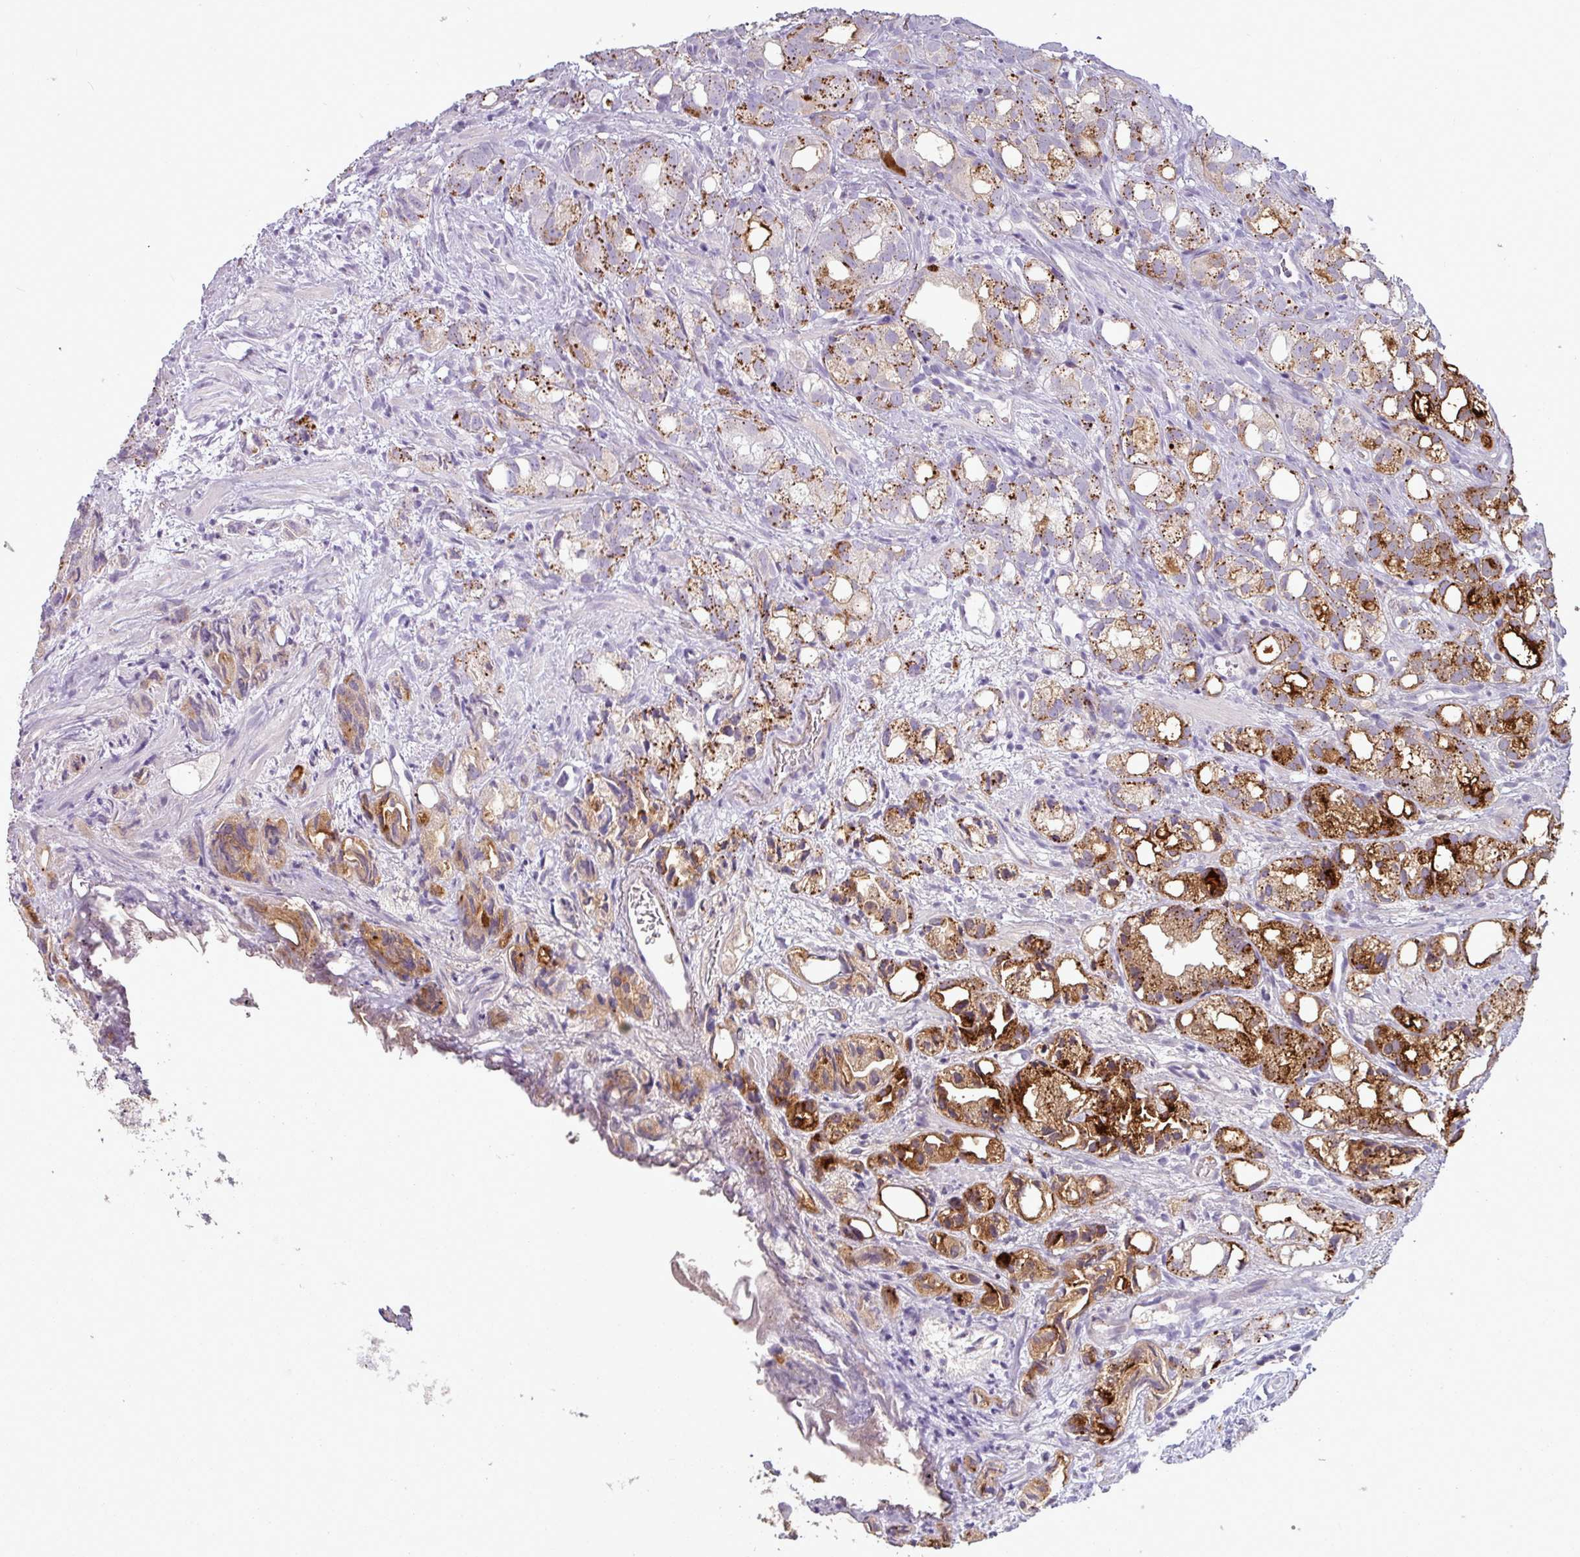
{"staining": {"intensity": "strong", "quantity": ">75%", "location": "cytoplasmic/membranous"}, "tissue": "prostate cancer", "cell_type": "Tumor cells", "image_type": "cancer", "snomed": [{"axis": "morphology", "description": "Adenocarcinoma, High grade"}, {"axis": "topography", "description": "Prostate"}], "caption": "The histopathology image shows a brown stain indicating the presence of a protein in the cytoplasmic/membranous of tumor cells in prostate cancer.", "gene": "C4B", "patient": {"sex": "male", "age": 82}}